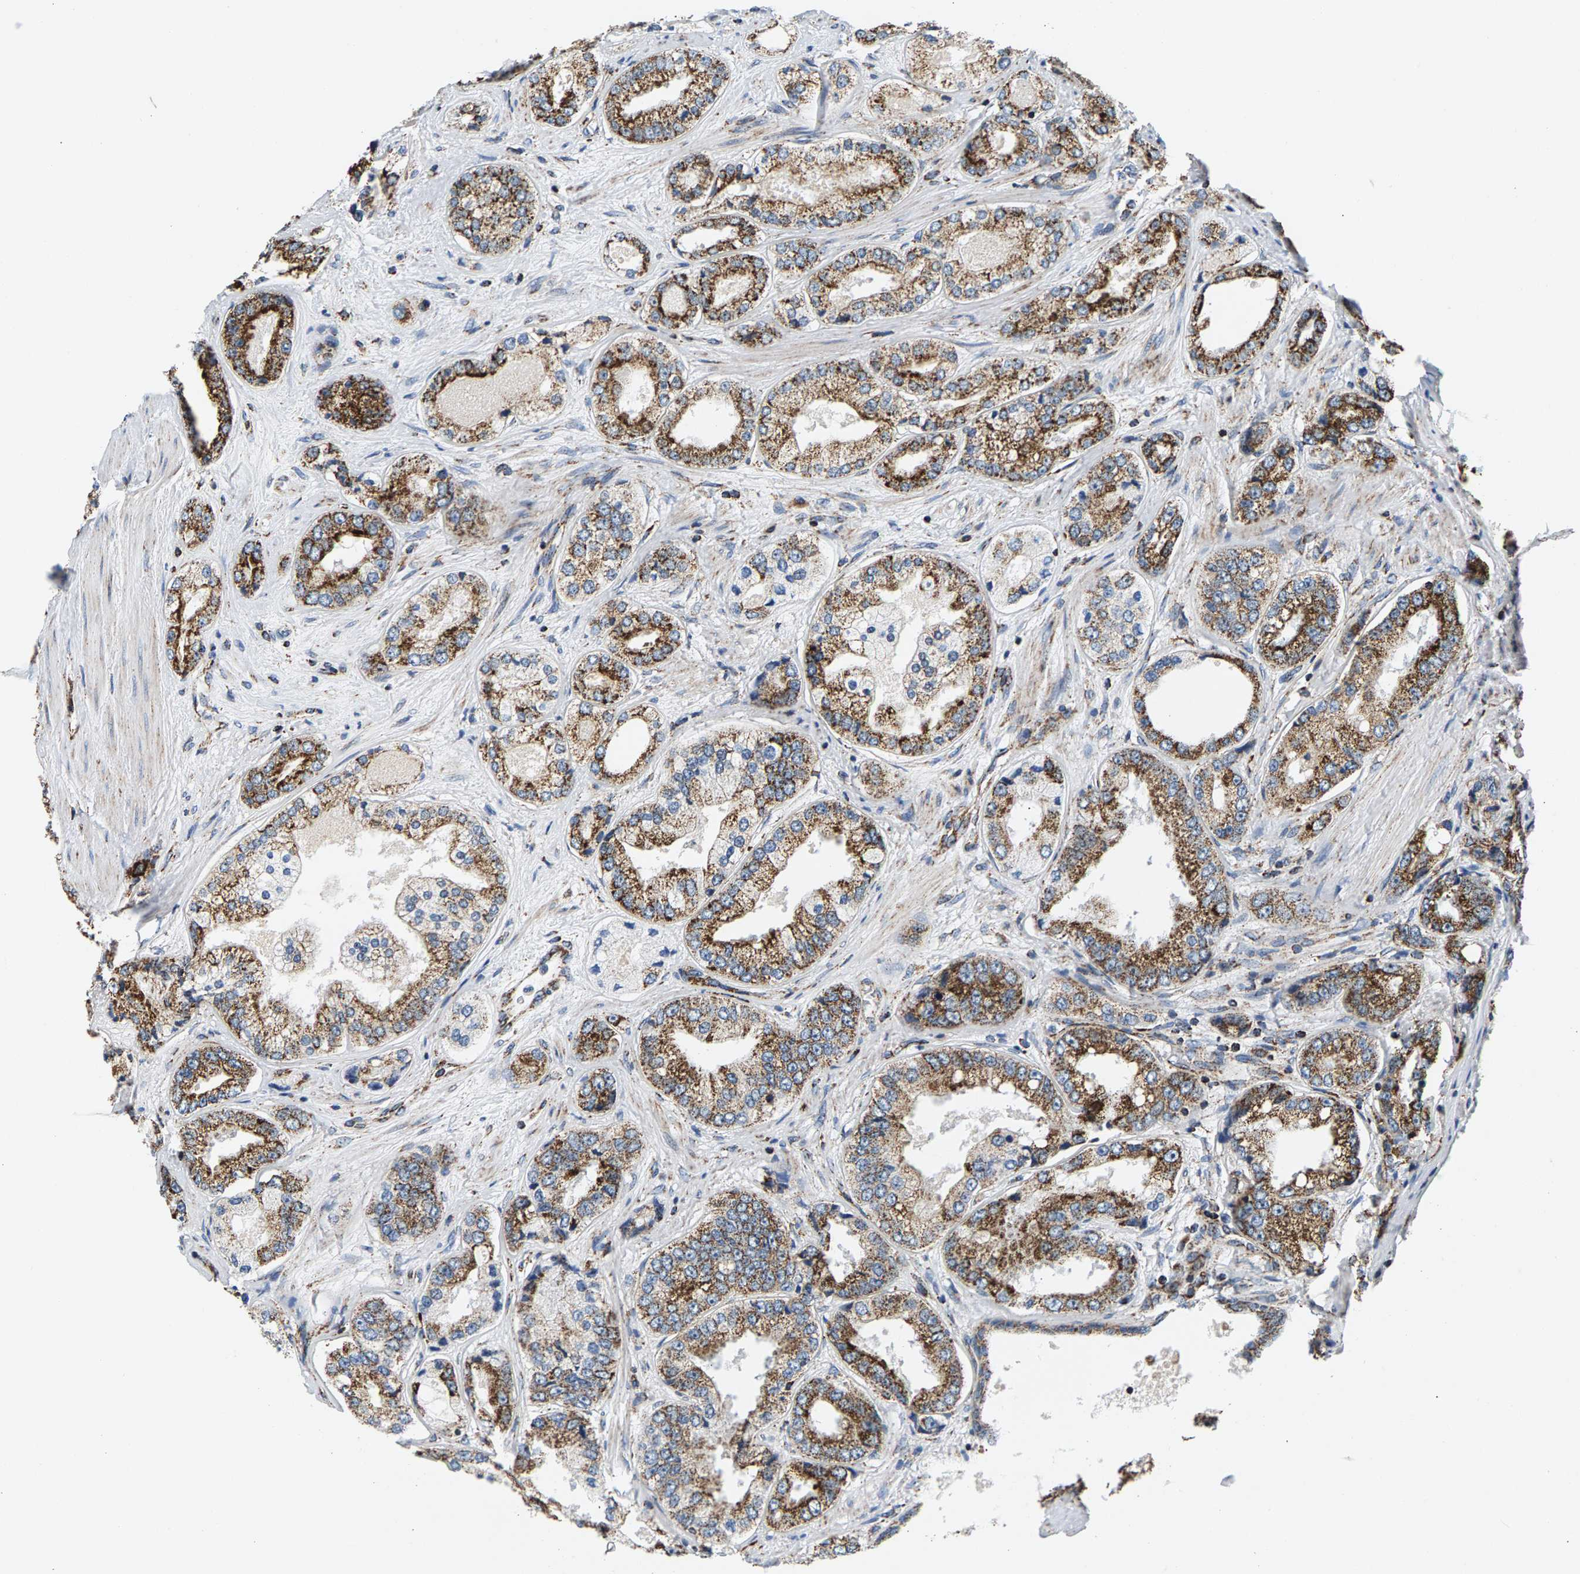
{"staining": {"intensity": "moderate", "quantity": ">75%", "location": "cytoplasmic/membranous"}, "tissue": "prostate cancer", "cell_type": "Tumor cells", "image_type": "cancer", "snomed": [{"axis": "morphology", "description": "Adenocarcinoma, High grade"}, {"axis": "topography", "description": "Prostate"}], "caption": "Prostate cancer (adenocarcinoma (high-grade)) stained for a protein displays moderate cytoplasmic/membranous positivity in tumor cells. (DAB (3,3'-diaminobenzidine) = brown stain, brightfield microscopy at high magnification).", "gene": "PDE1A", "patient": {"sex": "male", "age": 61}}